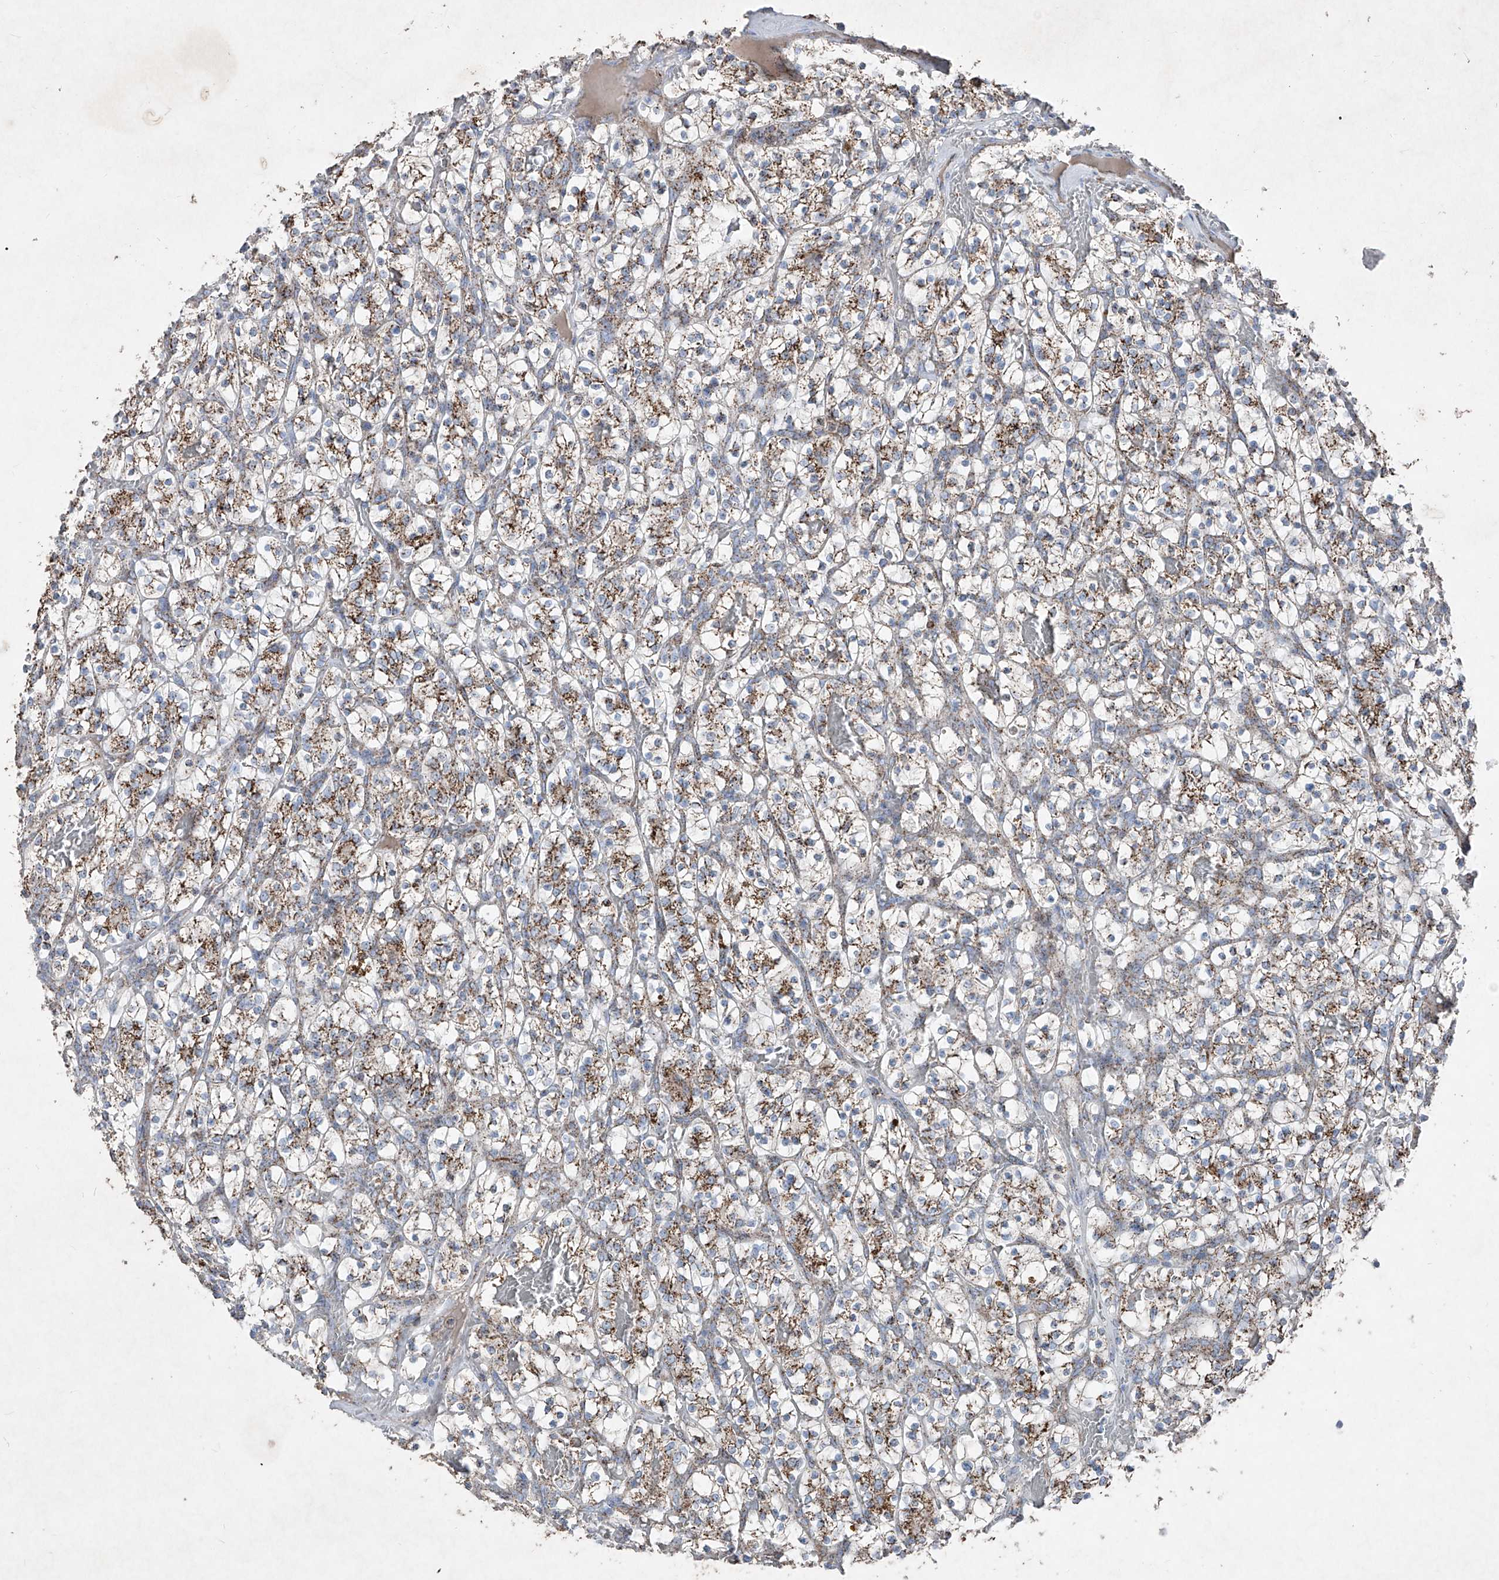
{"staining": {"intensity": "moderate", "quantity": ">75%", "location": "cytoplasmic/membranous"}, "tissue": "renal cancer", "cell_type": "Tumor cells", "image_type": "cancer", "snomed": [{"axis": "morphology", "description": "Adenocarcinoma, NOS"}, {"axis": "topography", "description": "Kidney"}], "caption": "This micrograph displays immunohistochemistry (IHC) staining of renal cancer (adenocarcinoma), with medium moderate cytoplasmic/membranous positivity in about >75% of tumor cells.", "gene": "ABCD3", "patient": {"sex": "female", "age": 57}}